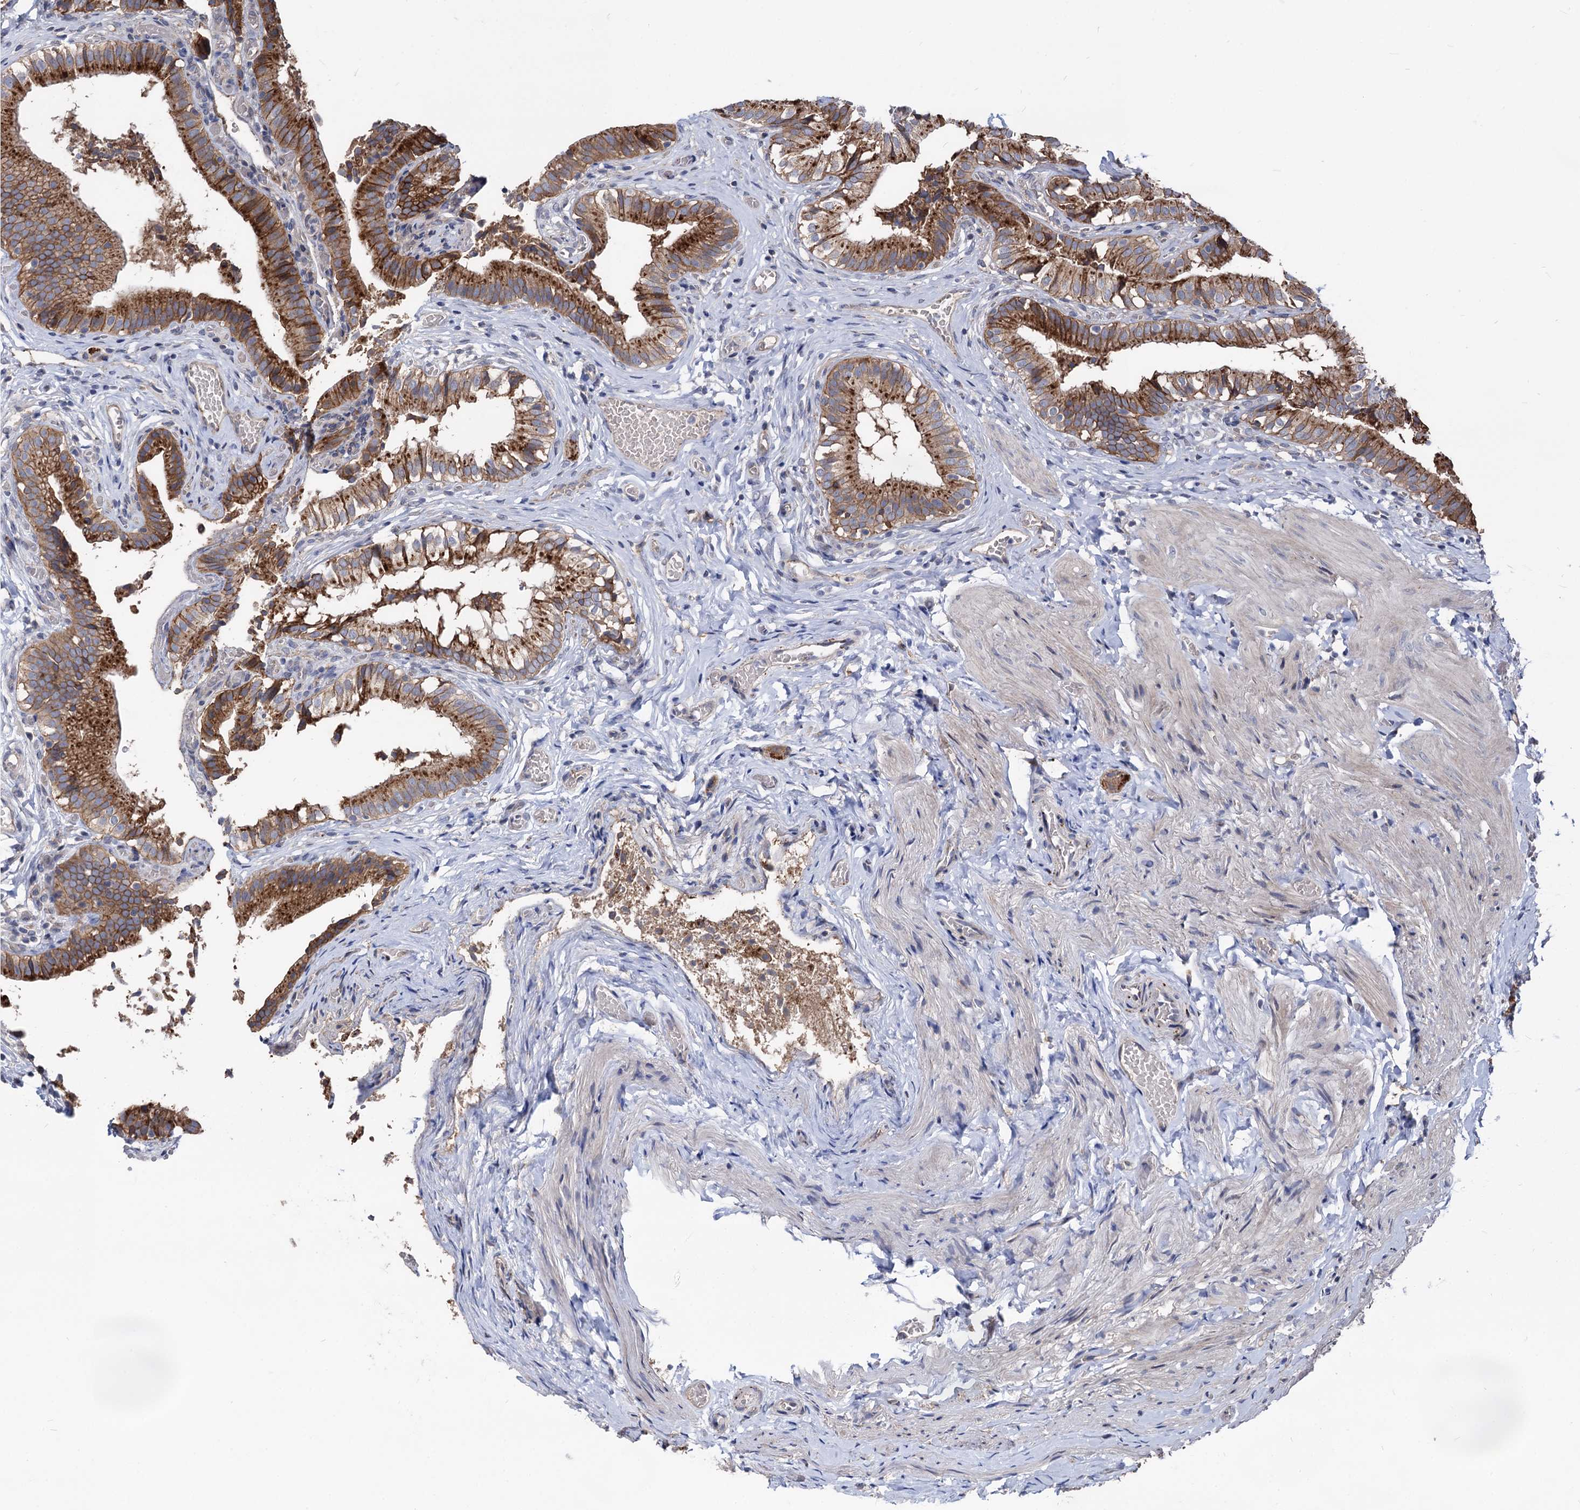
{"staining": {"intensity": "strong", "quantity": ">75%", "location": "cytoplasmic/membranous"}, "tissue": "gallbladder", "cell_type": "Glandular cells", "image_type": "normal", "snomed": [{"axis": "morphology", "description": "Normal tissue, NOS"}, {"axis": "topography", "description": "Gallbladder"}], "caption": "Protein expression analysis of benign gallbladder demonstrates strong cytoplasmic/membranous staining in about >75% of glandular cells. (IHC, brightfield microscopy, high magnification).", "gene": "SMAGP", "patient": {"sex": "female", "age": 47}}